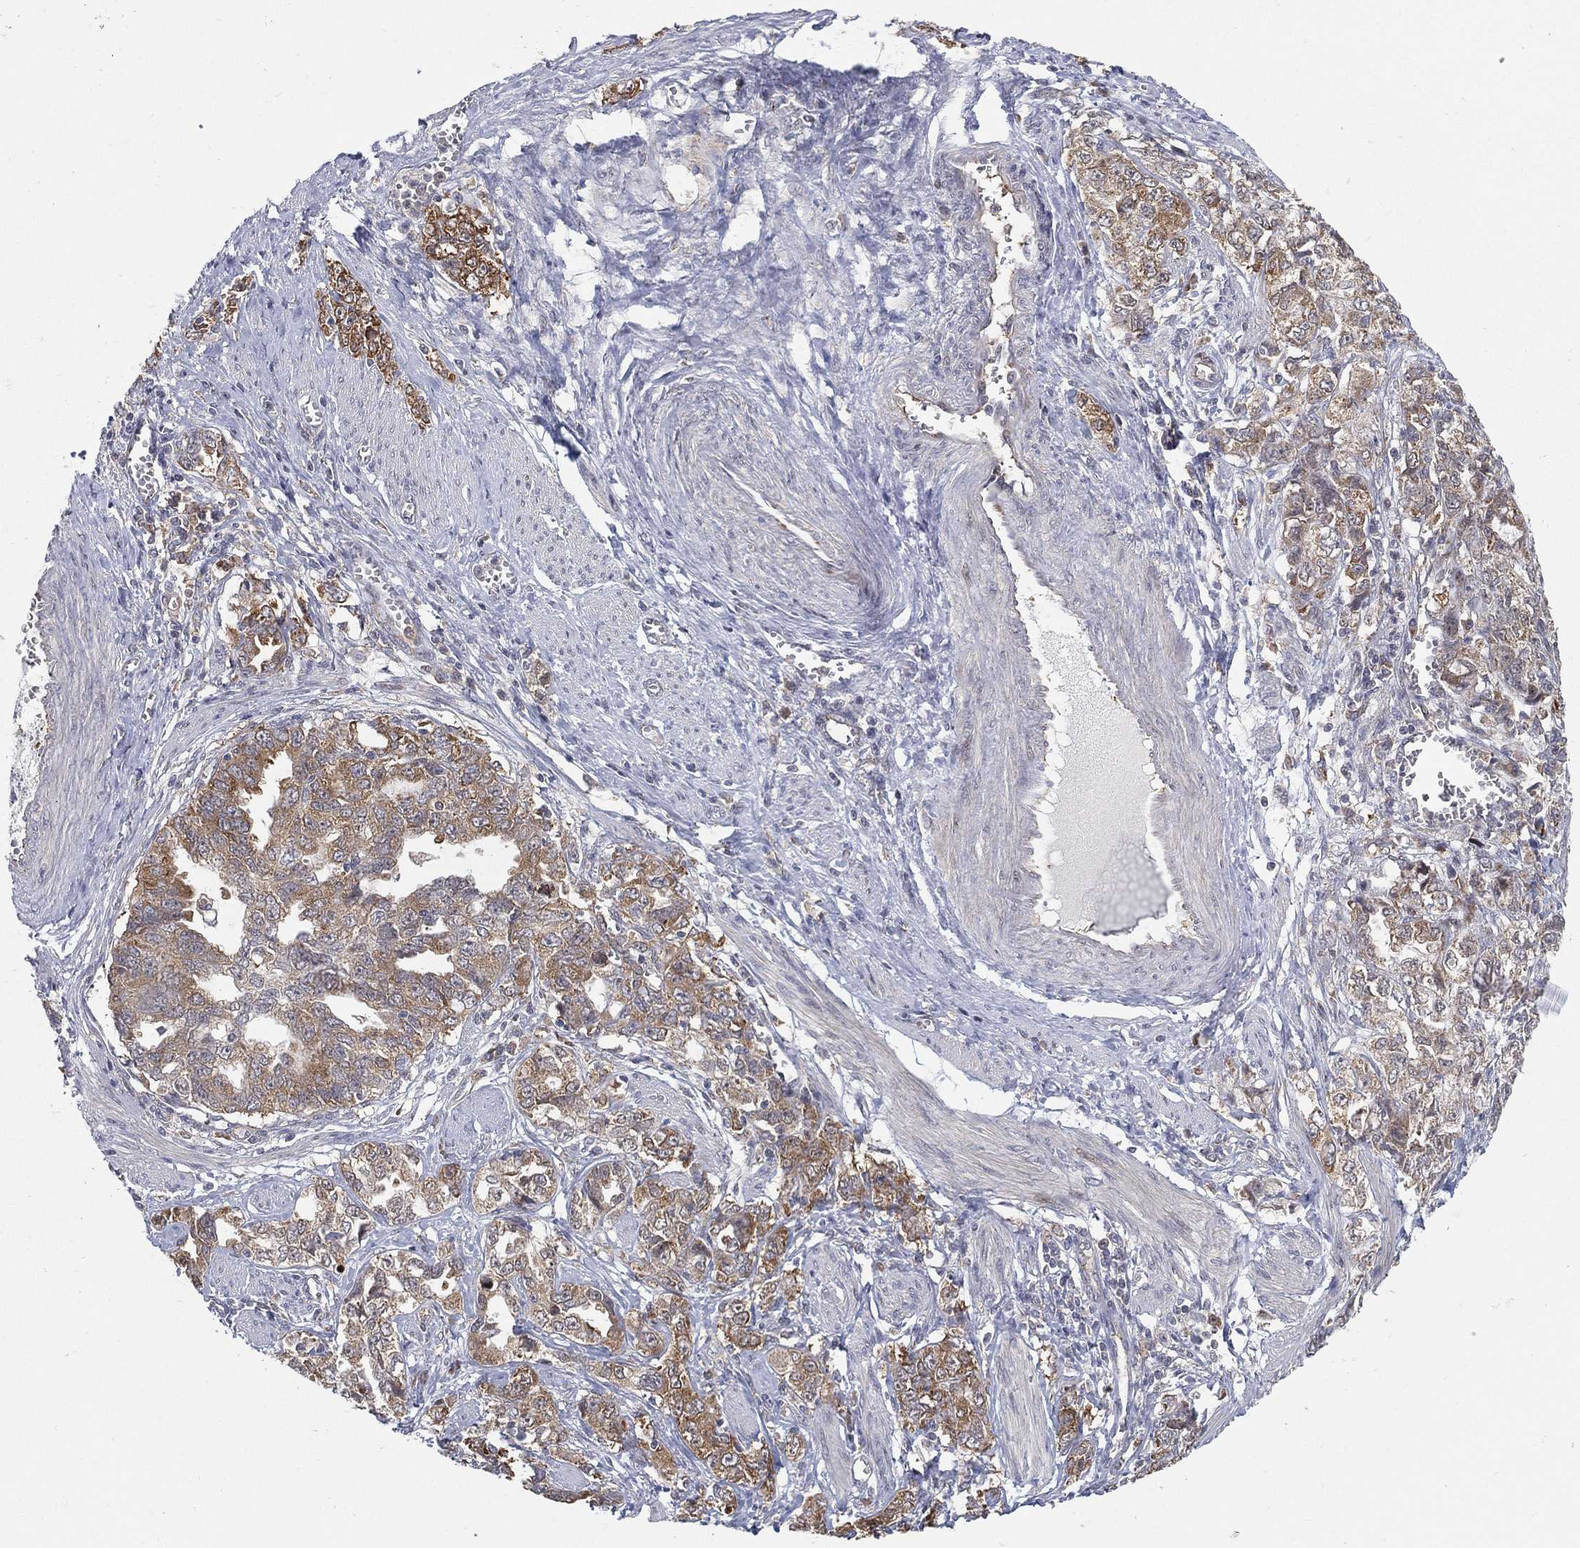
{"staining": {"intensity": "moderate", "quantity": ">75%", "location": "cytoplasmic/membranous"}, "tissue": "ovarian cancer", "cell_type": "Tumor cells", "image_type": "cancer", "snomed": [{"axis": "morphology", "description": "Cystadenocarcinoma, serous, NOS"}, {"axis": "topography", "description": "Ovary"}], "caption": "Protein staining demonstrates moderate cytoplasmic/membranous expression in approximately >75% of tumor cells in ovarian serous cystadenocarcinoma. The protein is shown in brown color, while the nuclei are stained blue.", "gene": "TMTC4", "patient": {"sex": "female", "age": 51}}